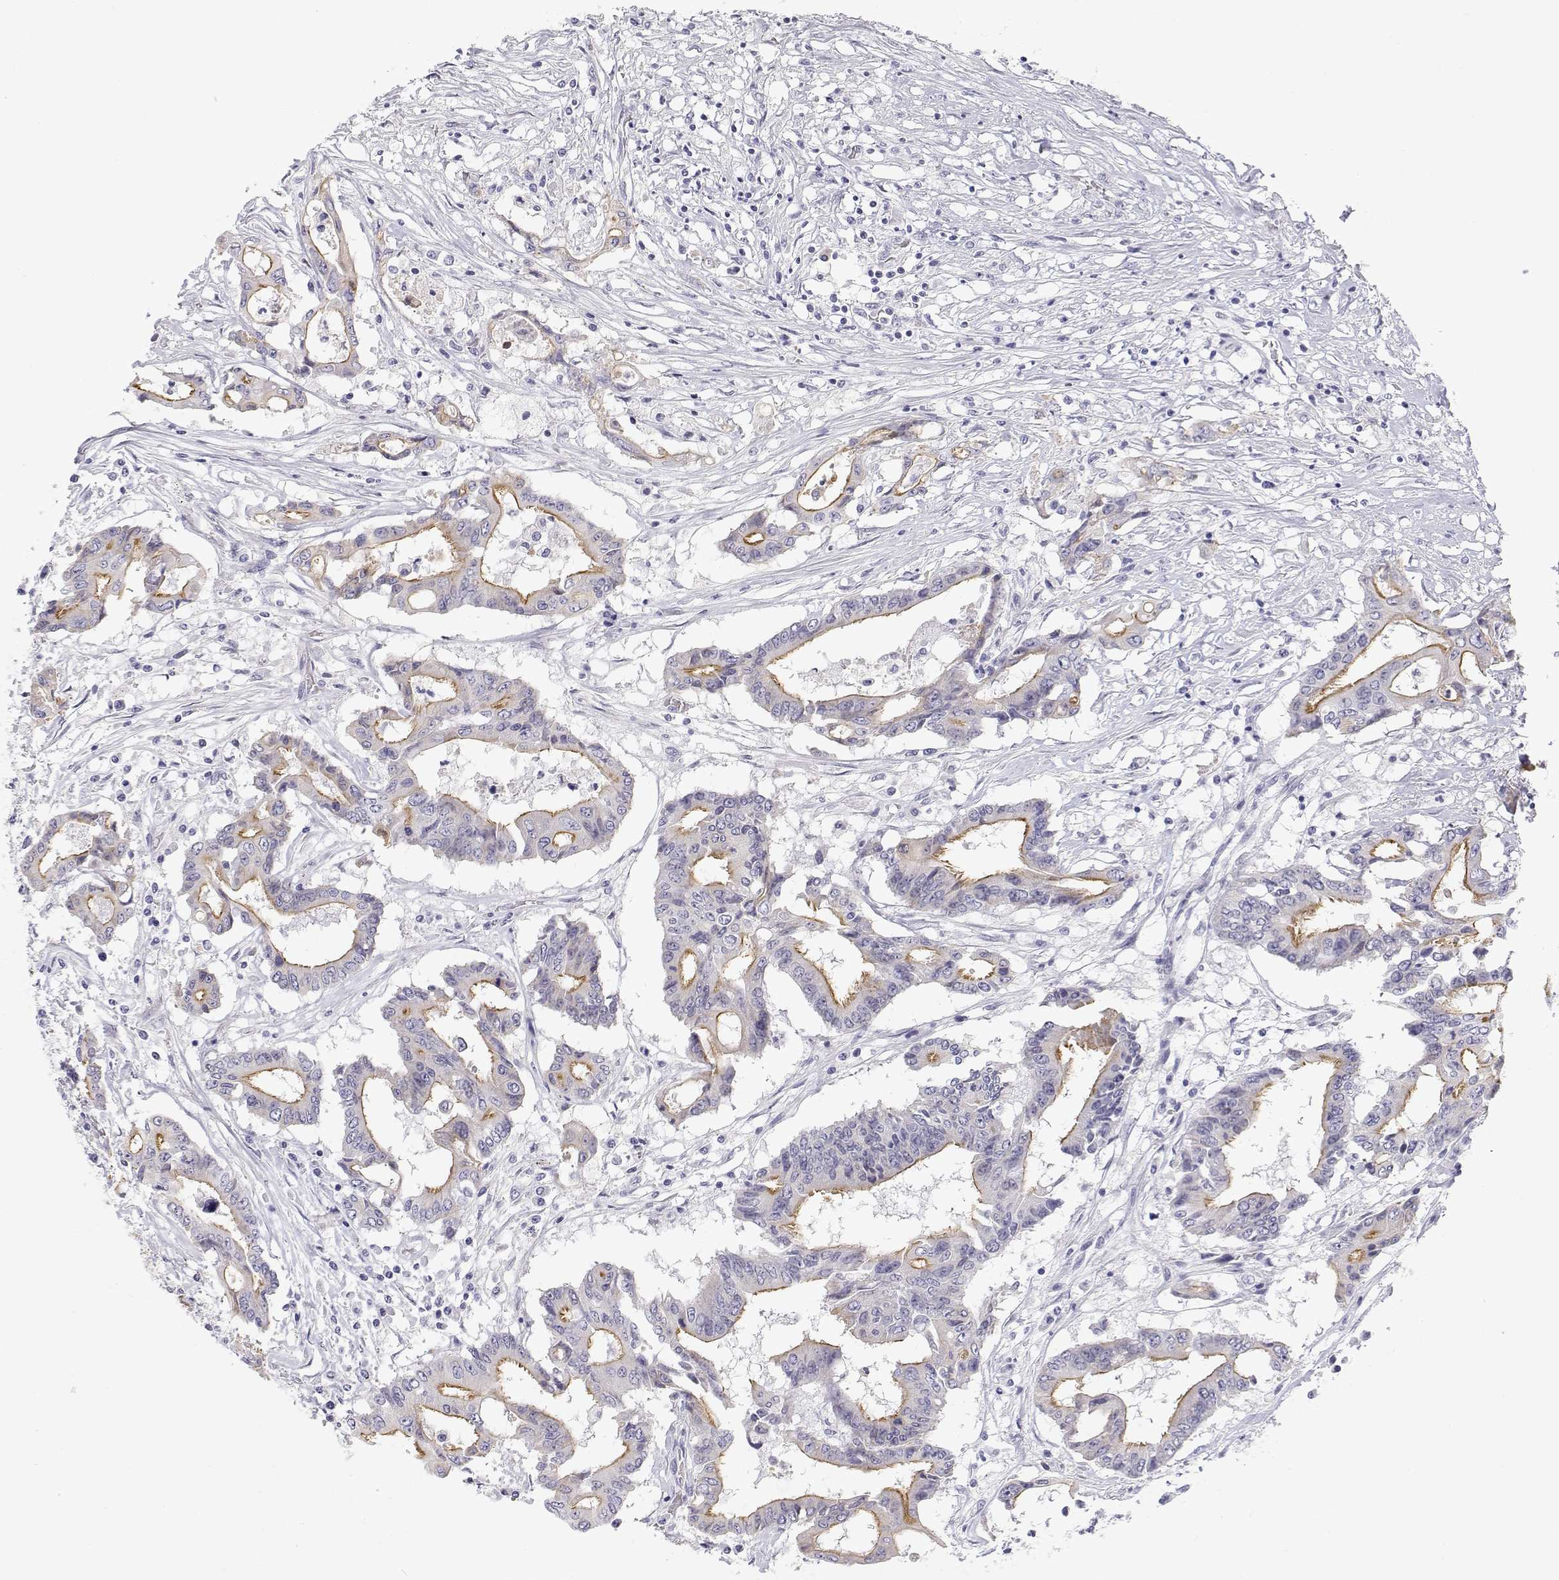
{"staining": {"intensity": "moderate", "quantity": "<25%", "location": "cytoplasmic/membranous"}, "tissue": "colorectal cancer", "cell_type": "Tumor cells", "image_type": "cancer", "snomed": [{"axis": "morphology", "description": "Adenocarcinoma, NOS"}, {"axis": "topography", "description": "Rectum"}], "caption": "A brown stain shows moderate cytoplasmic/membranous positivity of a protein in colorectal cancer tumor cells. The staining was performed using DAB (3,3'-diaminobenzidine), with brown indicating positive protein expression. Nuclei are stained blue with hematoxylin.", "gene": "MISP", "patient": {"sex": "male", "age": 54}}